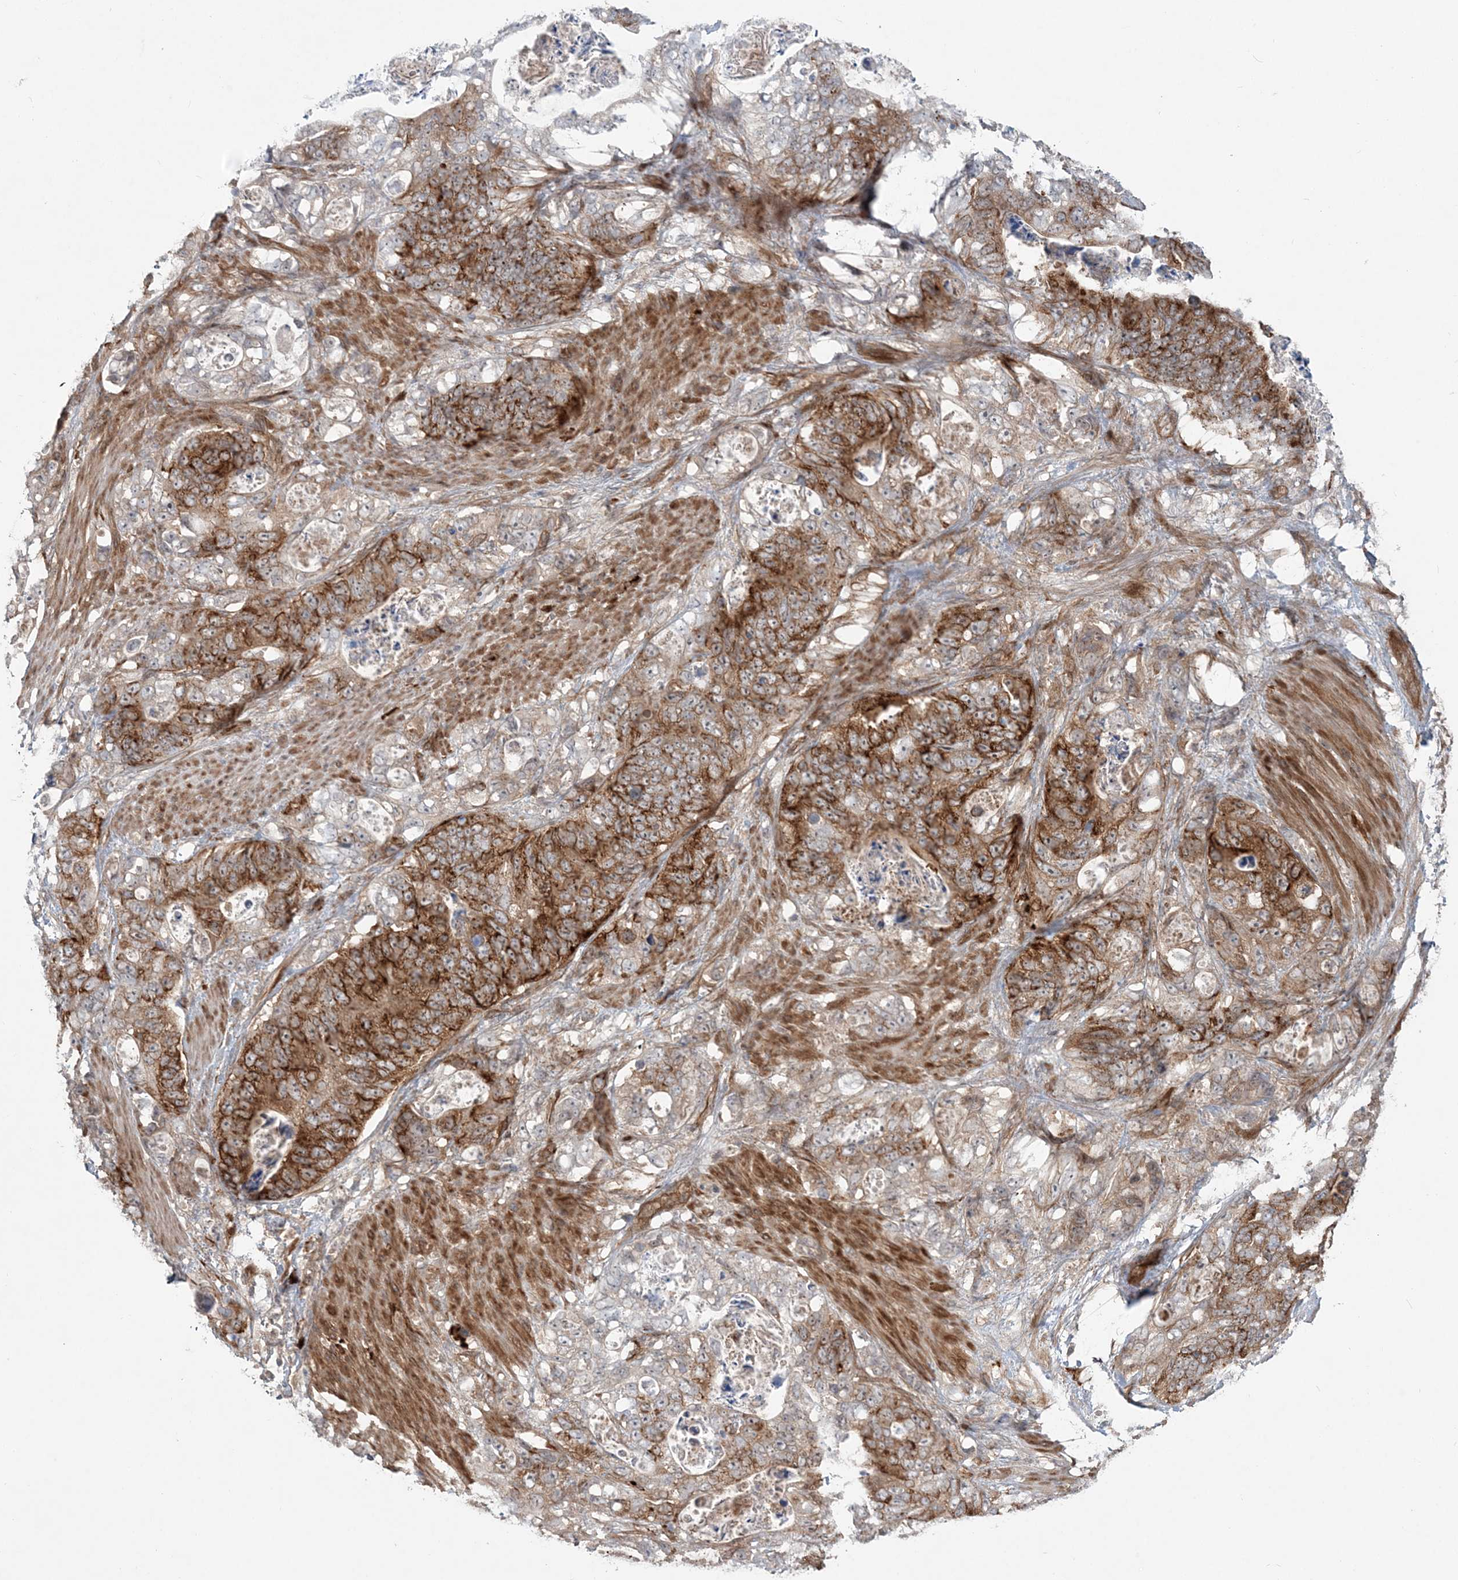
{"staining": {"intensity": "strong", "quantity": ">75%", "location": "cytoplasmic/membranous"}, "tissue": "stomach cancer", "cell_type": "Tumor cells", "image_type": "cancer", "snomed": [{"axis": "morphology", "description": "Normal tissue, NOS"}, {"axis": "morphology", "description": "Adenocarcinoma, NOS"}, {"axis": "topography", "description": "Stomach"}], "caption": "This is an image of IHC staining of stomach cancer (adenocarcinoma), which shows strong positivity in the cytoplasmic/membranous of tumor cells.", "gene": "GEMIN5", "patient": {"sex": "female", "age": 89}}